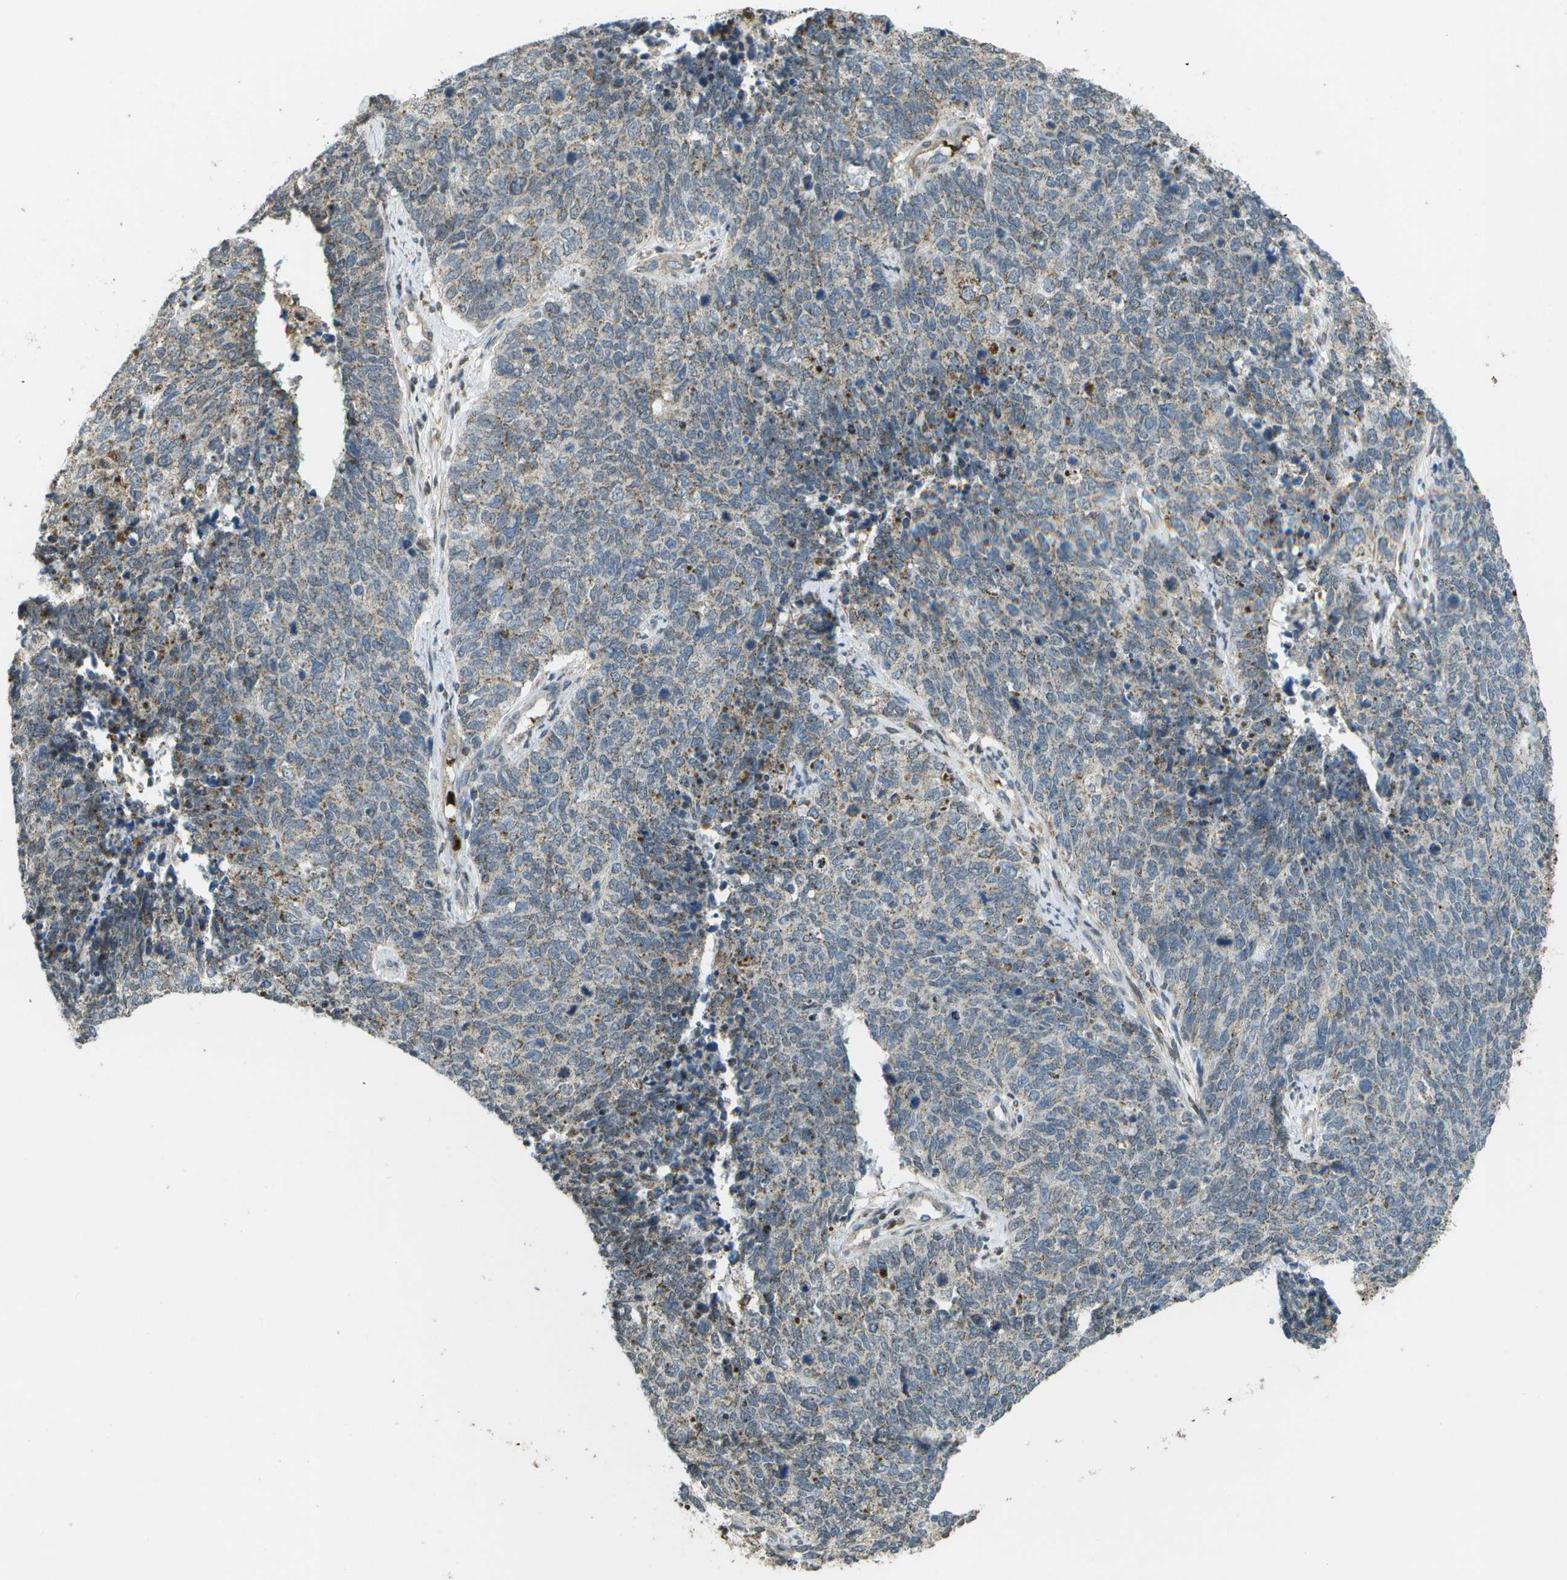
{"staining": {"intensity": "weak", "quantity": ">75%", "location": "cytoplasmic/membranous"}, "tissue": "cervical cancer", "cell_type": "Tumor cells", "image_type": "cancer", "snomed": [{"axis": "morphology", "description": "Squamous cell carcinoma, NOS"}, {"axis": "topography", "description": "Cervix"}], "caption": "Protein expression analysis of squamous cell carcinoma (cervical) displays weak cytoplasmic/membranous expression in about >75% of tumor cells.", "gene": "CACHD1", "patient": {"sex": "female", "age": 63}}